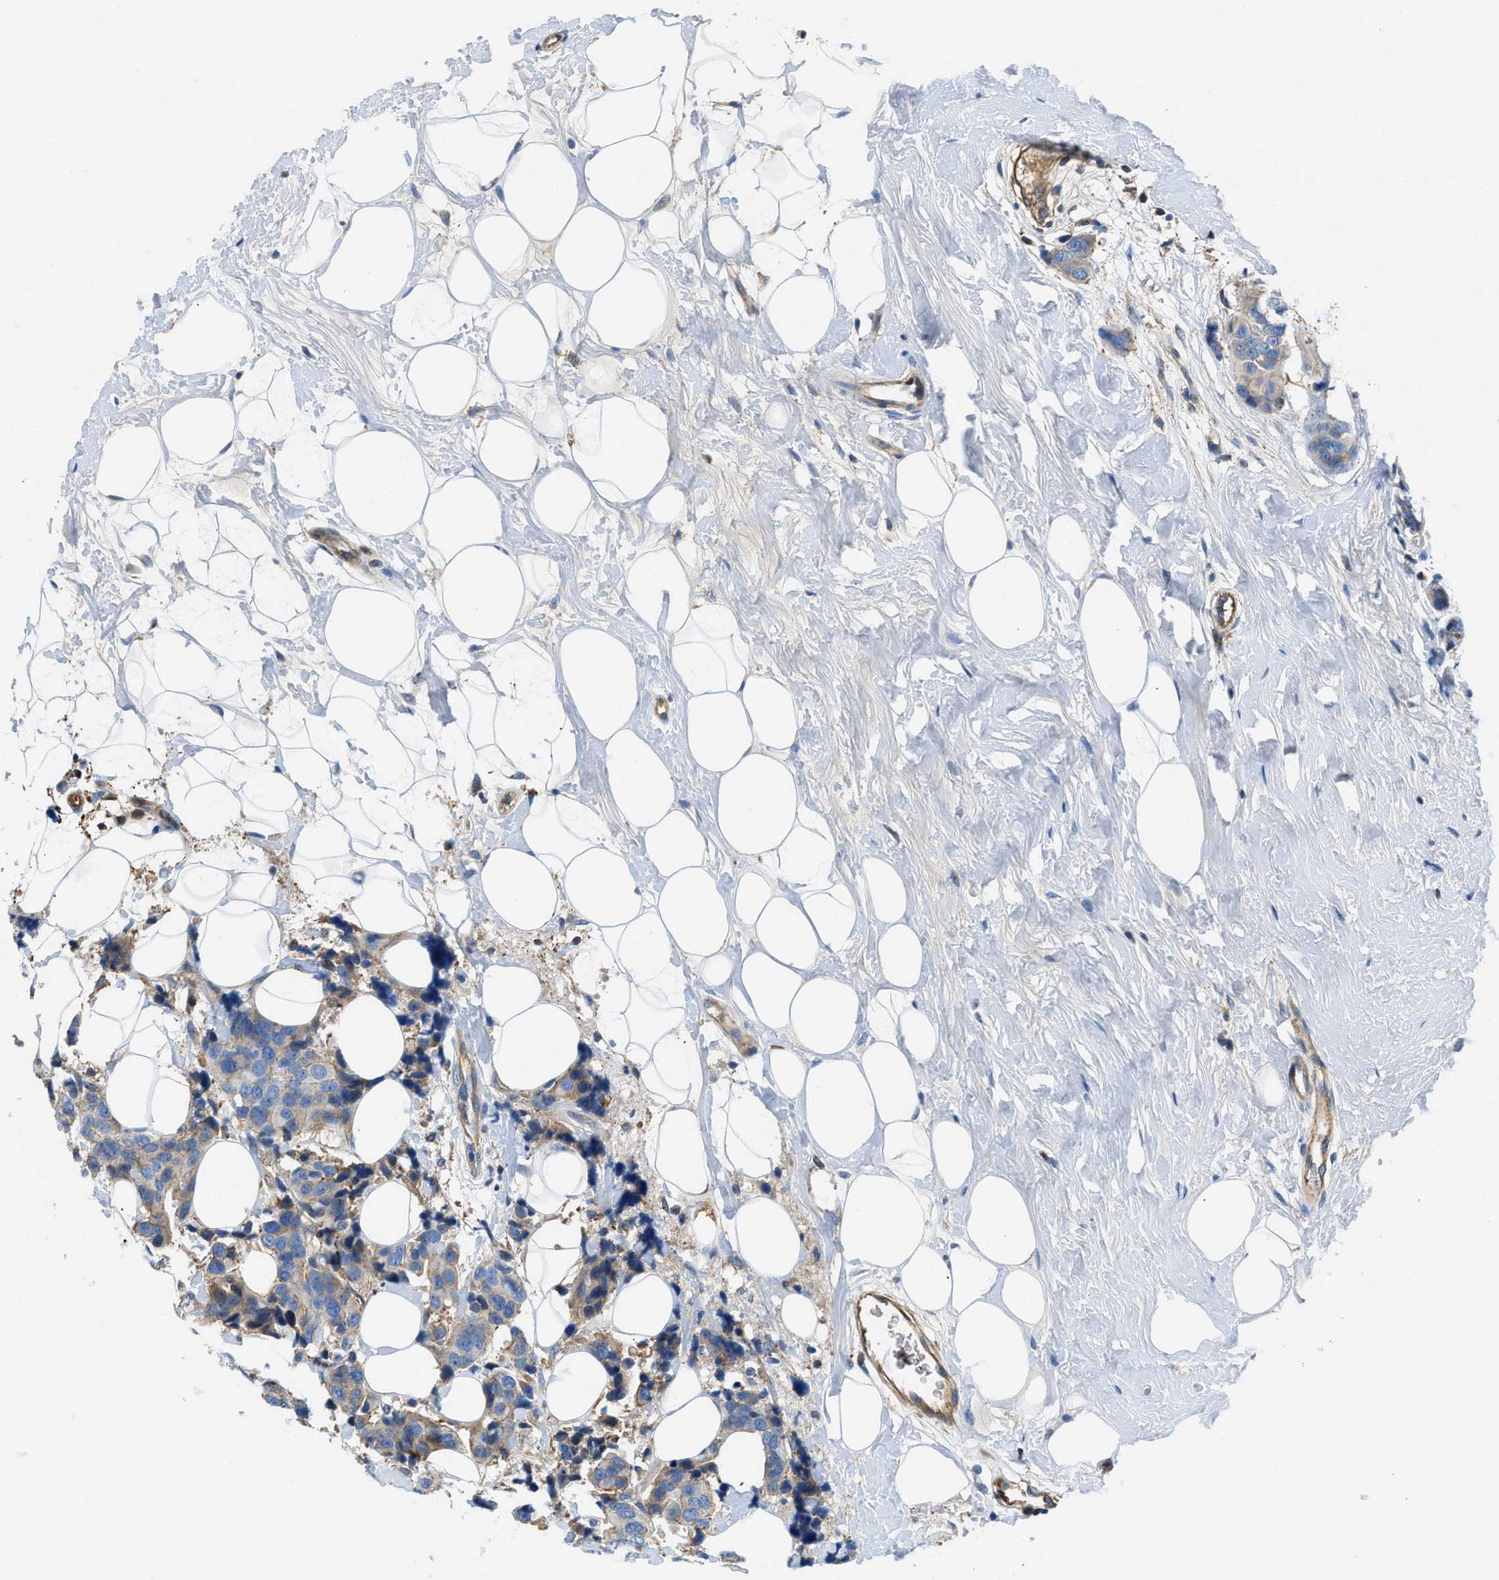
{"staining": {"intensity": "weak", "quantity": "<25%", "location": "cytoplasmic/membranous"}, "tissue": "breast cancer", "cell_type": "Tumor cells", "image_type": "cancer", "snomed": [{"axis": "morphology", "description": "Normal tissue, NOS"}, {"axis": "morphology", "description": "Duct carcinoma"}, {"axis": "topography", "description": "Breast"}], "caption": "Immunohistochemistry photomicrograph of neoplastic tissue: breast infiltrating ductal carcinoma stained with DAB (3,3'-diaminobenzidine) reveals no significant protein positivity in tumor cells. (Stains: DAB immunohistochemistry with hematoxylin counter stain, Microscopy: brightfield microscopy at high magnification).", "gene": "ATP6V0D1", "patient": {"sex": "female", "age": 39}}